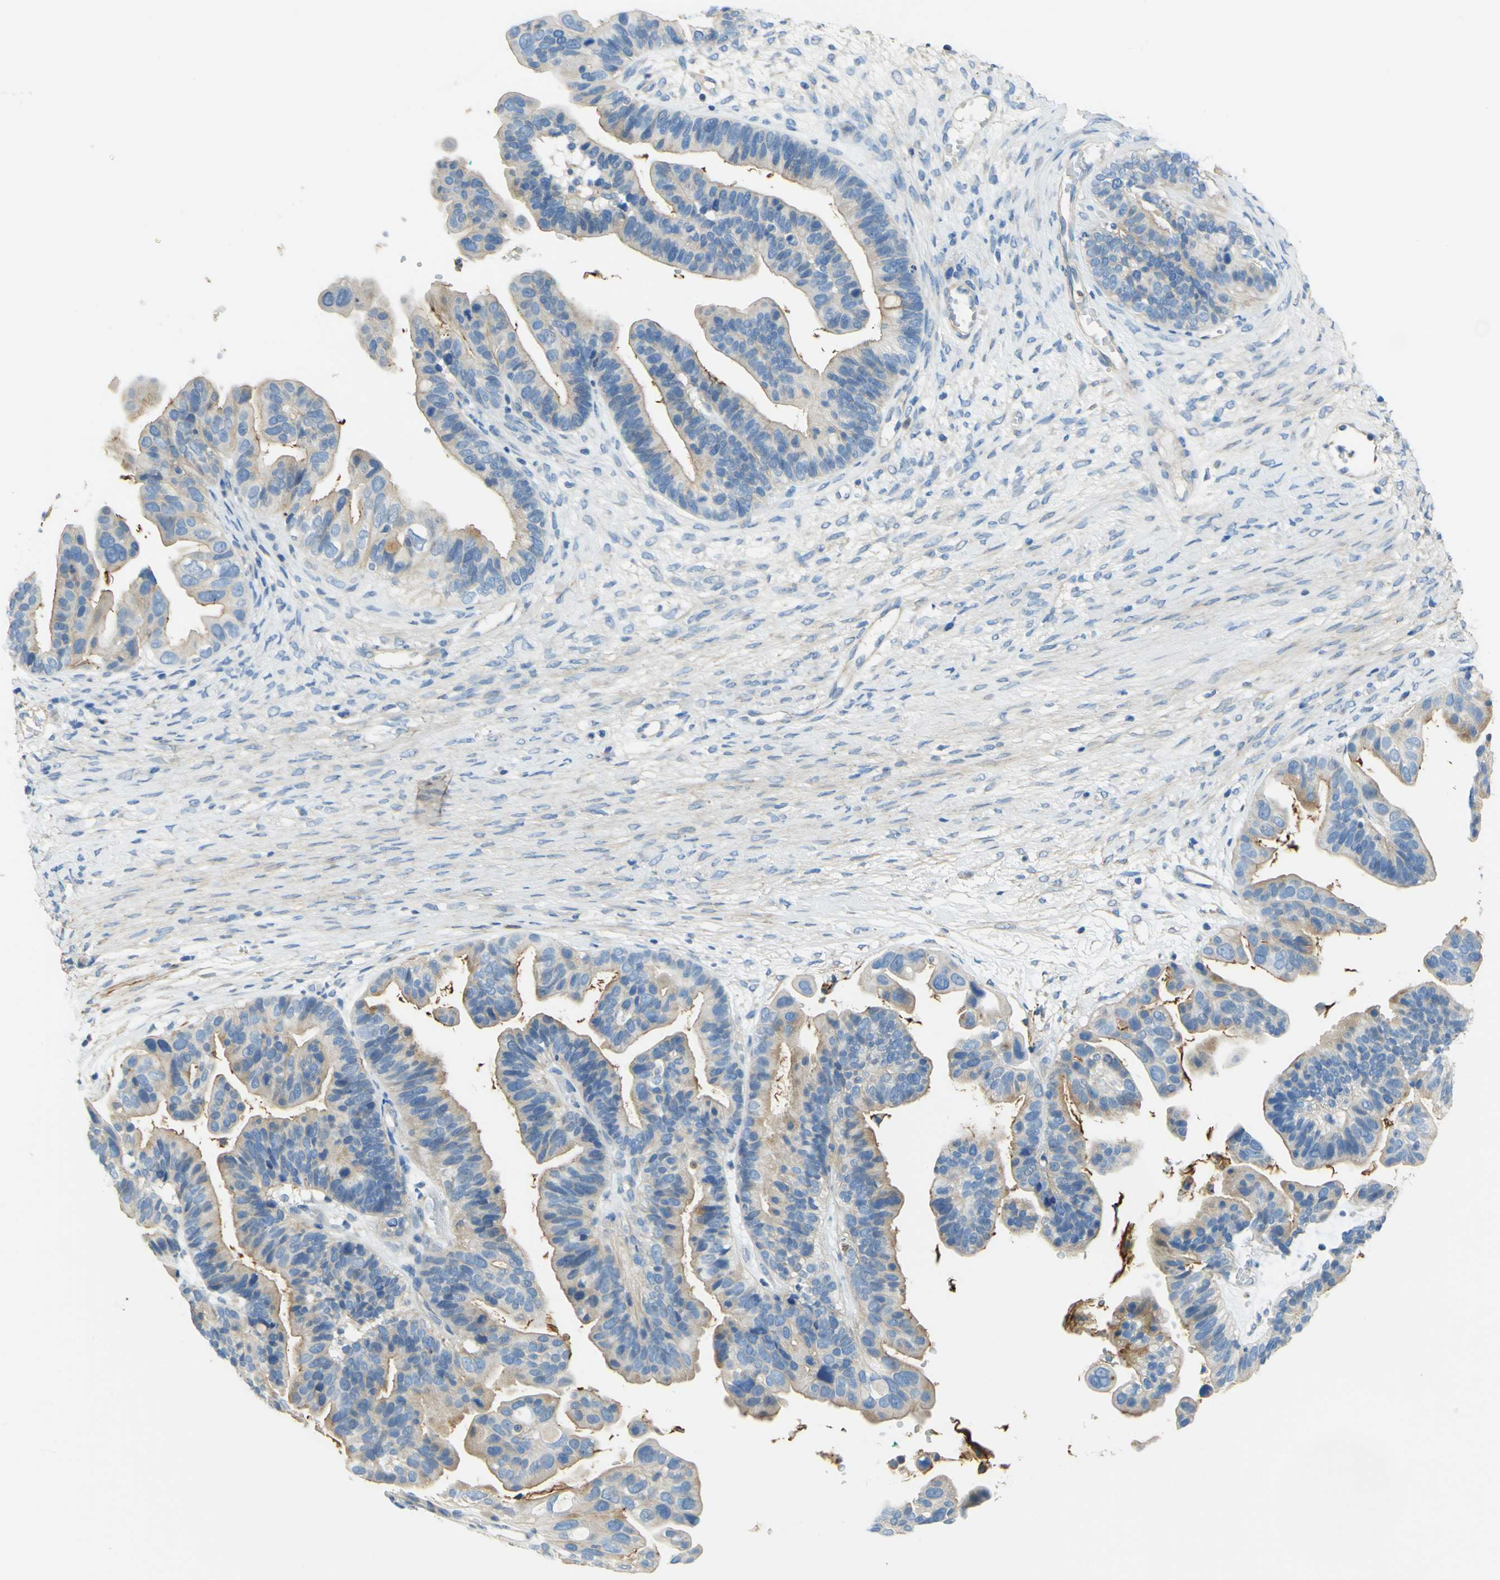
{"staining": {"intensity": "moderate", "quantity": ">75%", "location": "cytoplasmic/membranous"}, "tissue": "ovarian cancer", "cell_type": "Tumor cells", "image_type": "cancer", "snomed": [{"axis": "morphology", "description": "Cystadenocarcinoma, serous, NOS"}, {"axis": "topography", "description": "Ovary"}], "caption": "High-power microscopy captured an immunohistochemistry (IHC) micrograph of ovarian cancer, revealing moderate cytoplasmic/membranous positivity in about >75% of tumor cells.", "gene": "OGN", "patient": {"sex": "female", "age": 56}}